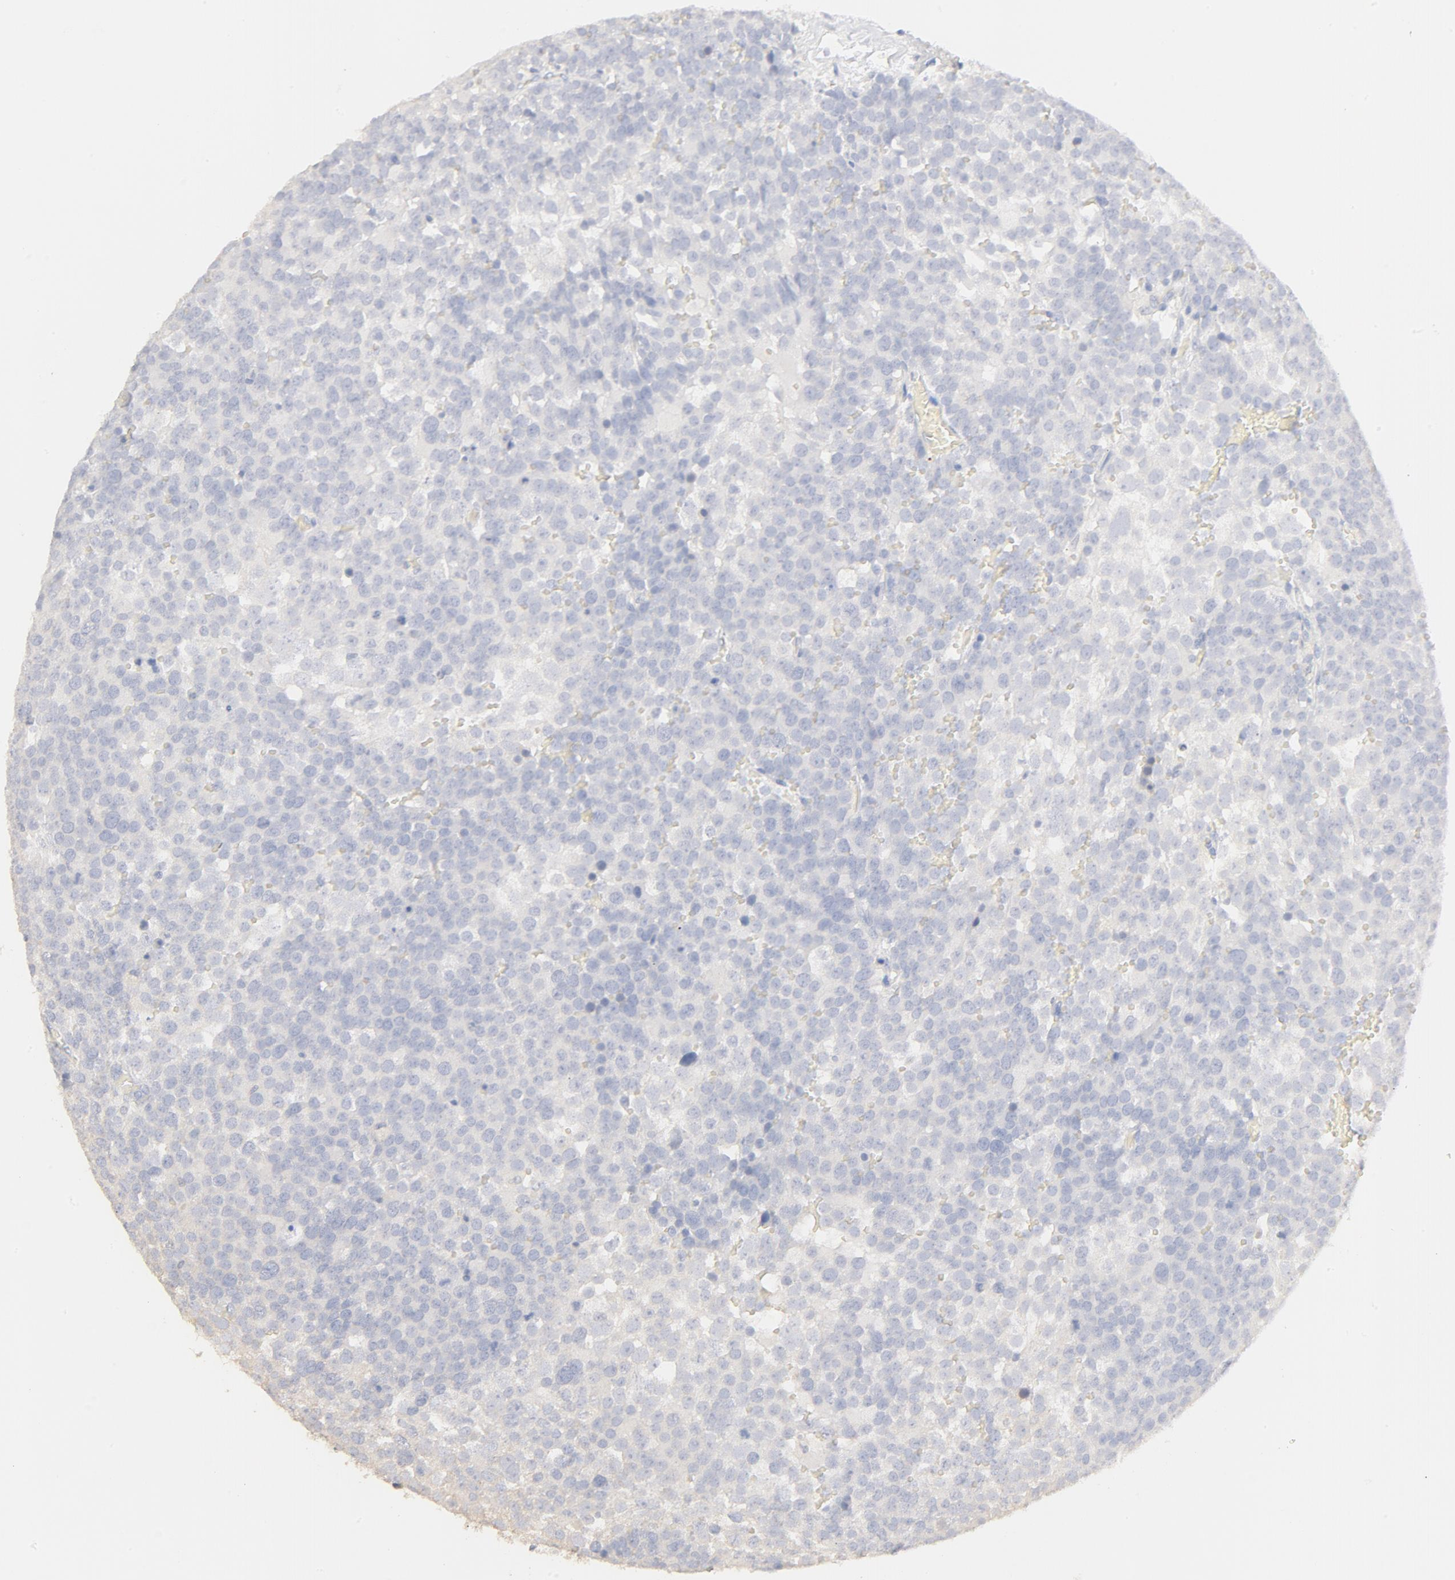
{"staining": {"intensity": "negative", "quantity": "none", "location": "none"}, "tissue": "testis cancer", "cell_type": "Tumor cells", "image_type": "cancer", "snomed": [{"axis": "morphology", "description": "Seminoma, NOS"}, {"axis": "topography", "description": "Testis"}], "caption": "Immunohistochemical staining of testis cancer reveals no significant expression in tumor cells.", "gene": "FCGBP", "patient": {"sex": "male", "age": 71}}